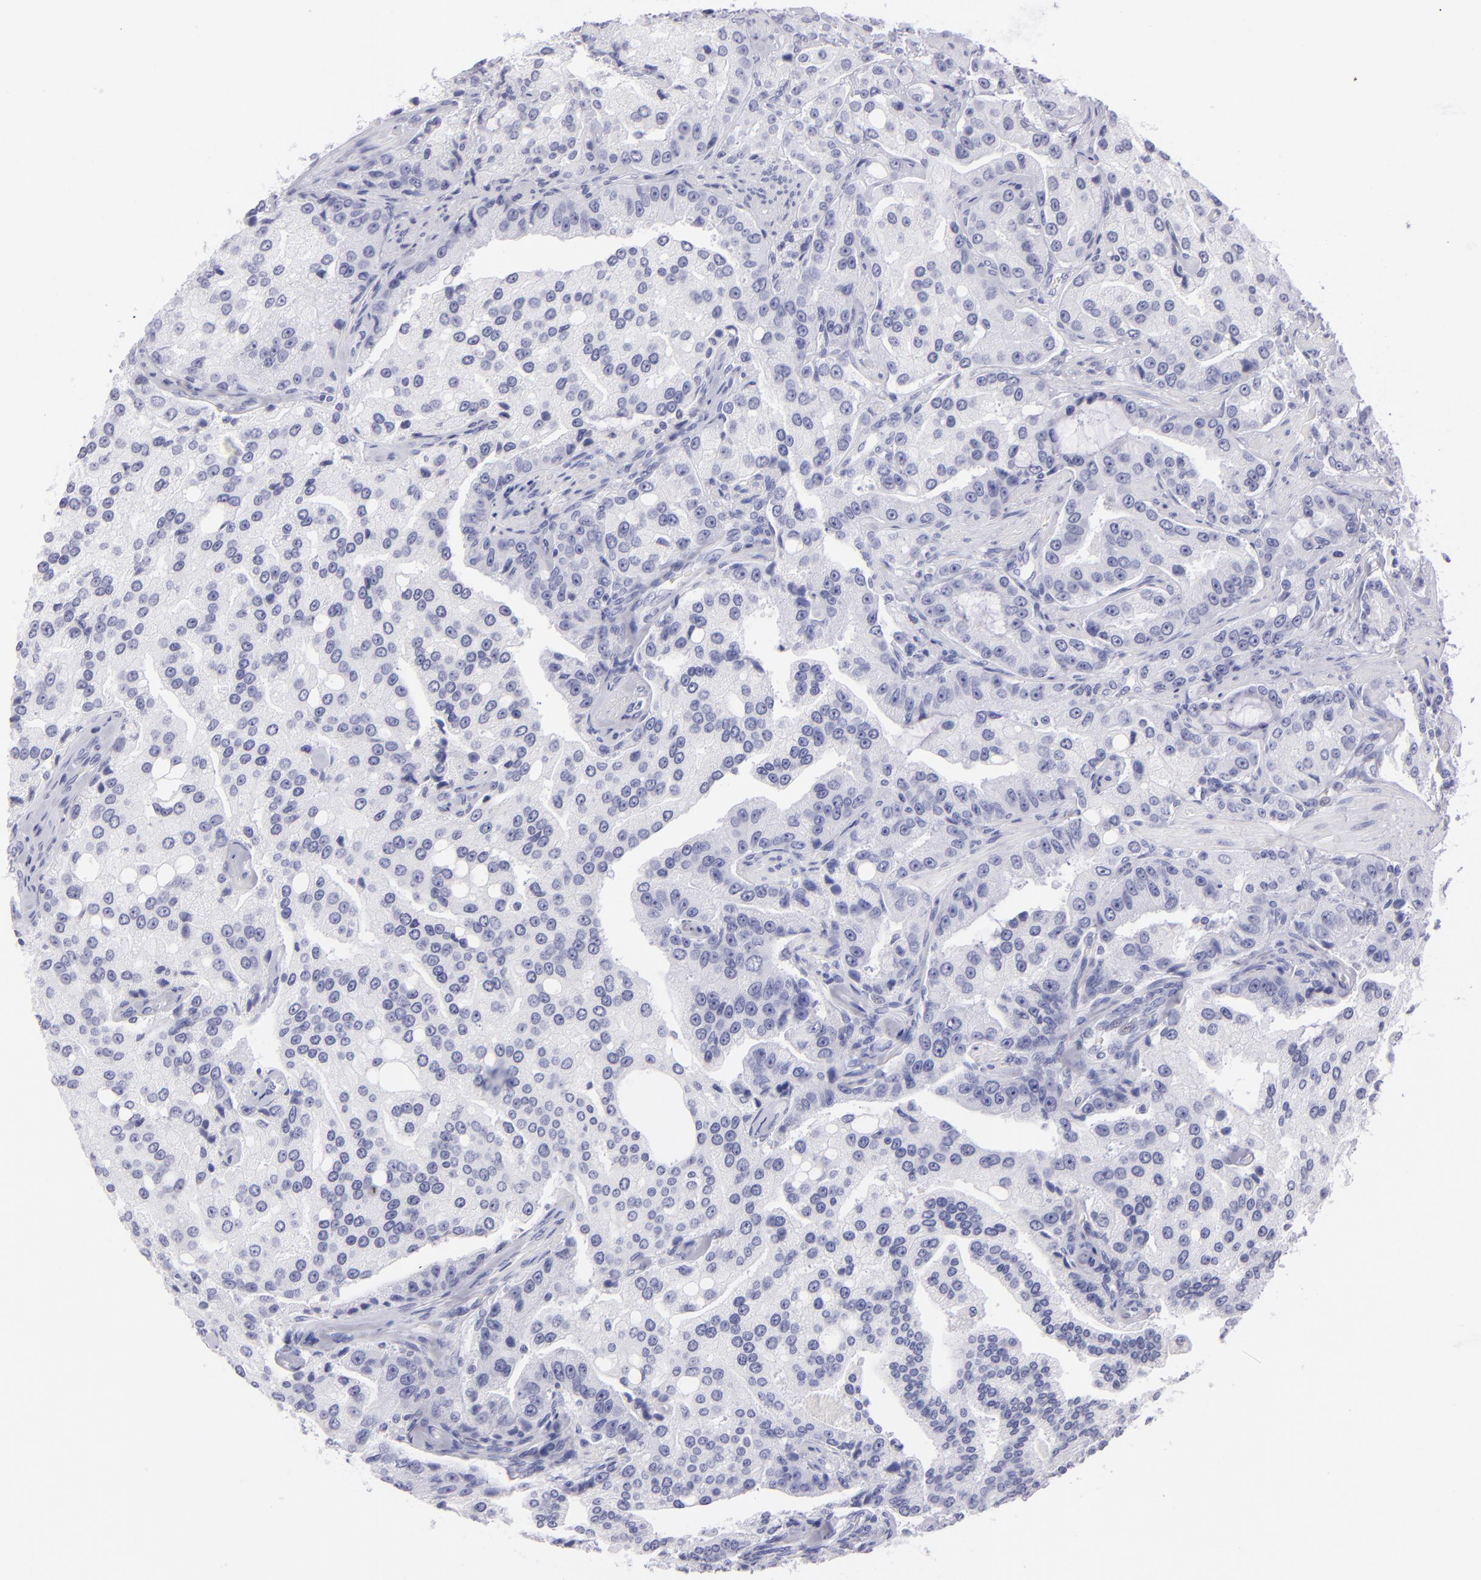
{"staining": {"intensity": "negative", "quantity": "none", "location": "none"}, "tissue": "prostate cancer", "cell_type": "Tumor cells", "image_type": "cancer", "snomed": [{"axis": "morphology", "description": "Adenocarcinoma, Medium grade"}, {"axis": "topography", "description": "Prostate"}], "caption": "Immunohistochemical staining of prostate medium-grade adenocarcinoma demonstrates no significant expression in tumor cells. The staining was performed using DAB (3,3'-diaminobenzidine) to visualize the protein expression in brown, while the nuclei were stained in blue with hematoxylin (Magnification: 20x).", "gene": "PRPH", "patient": {"sex": "male", "age": 72}}